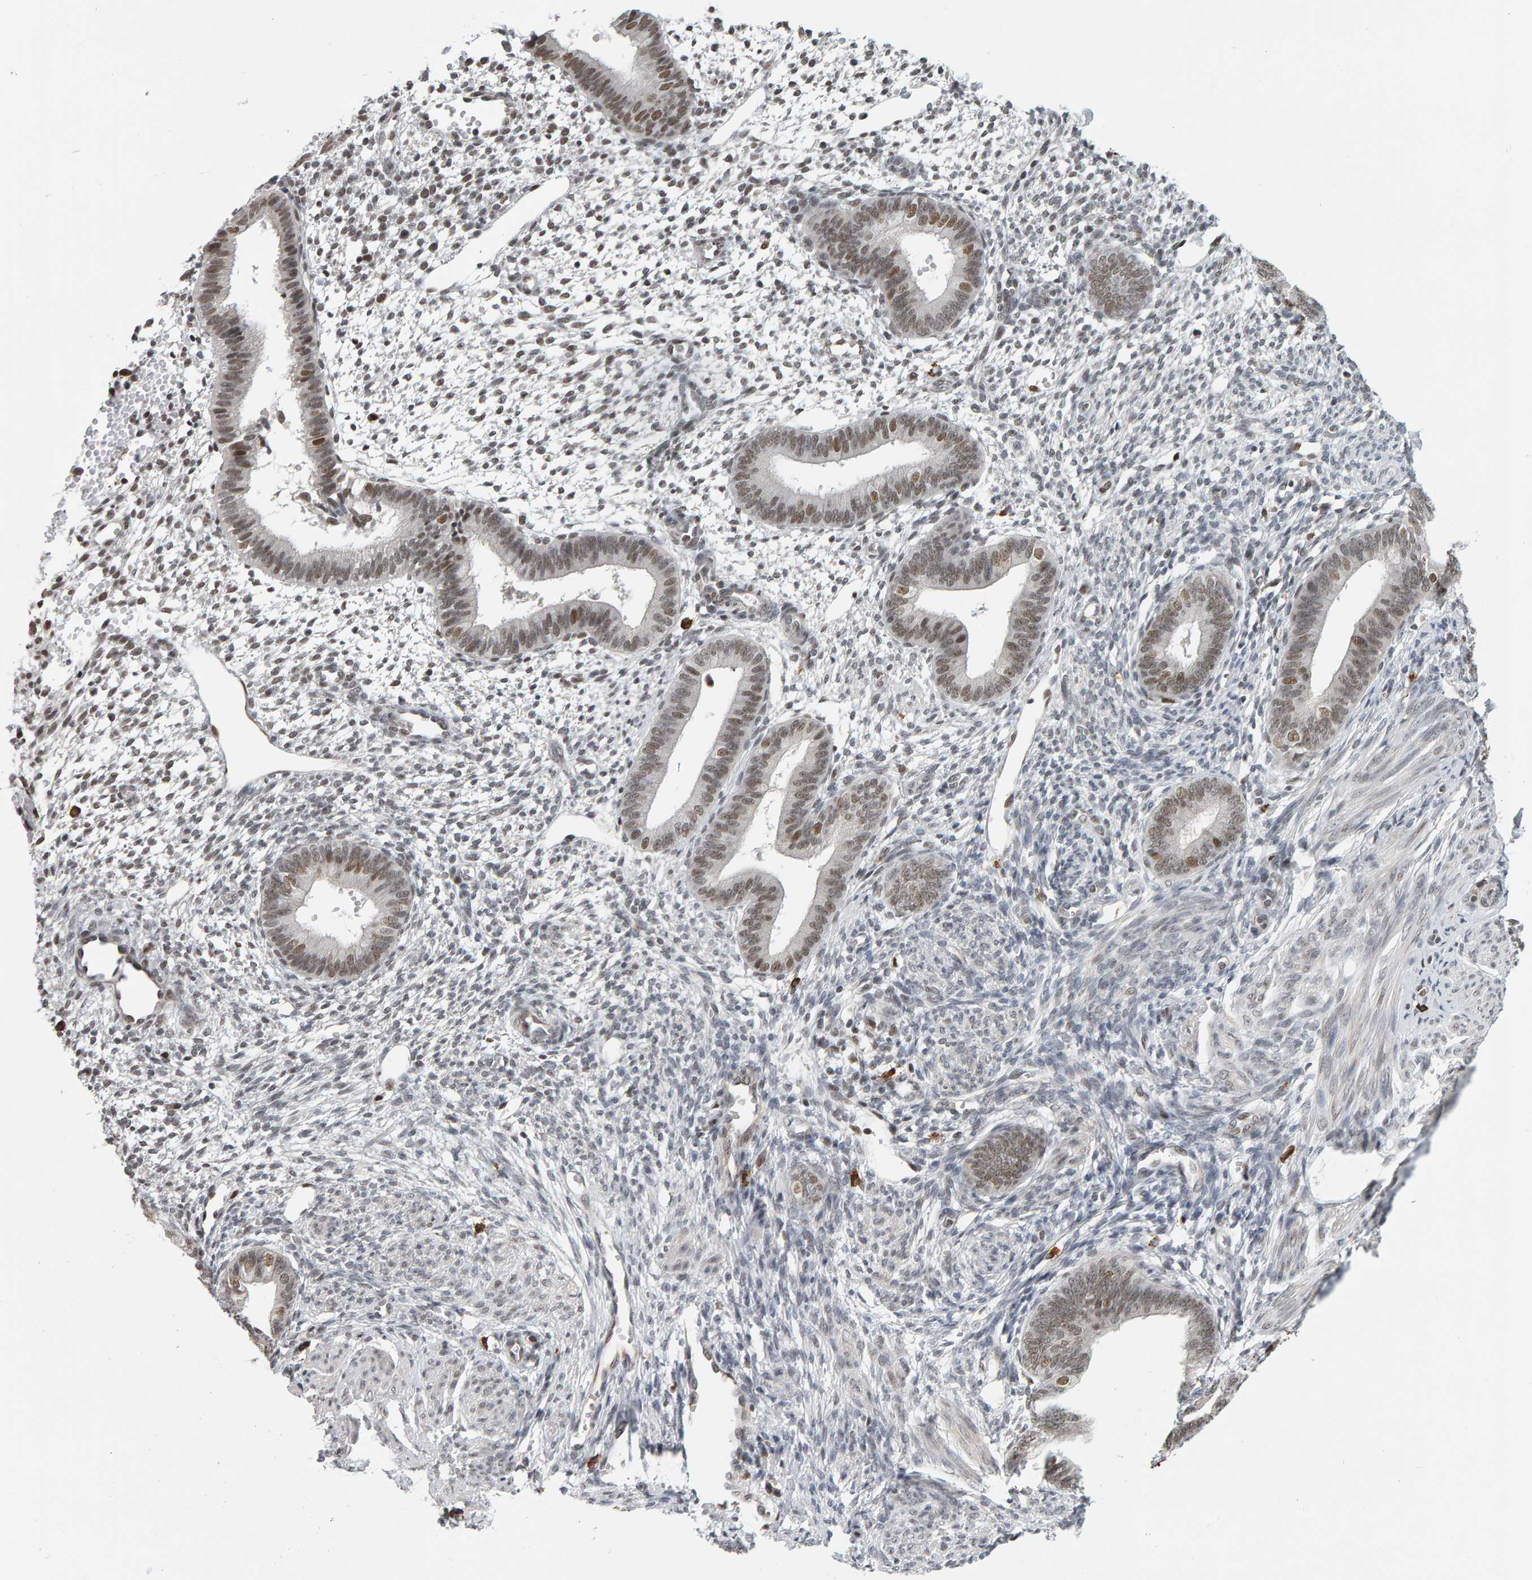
{"staining": {"intensity": "weak", "quantity": "<25%", "location": "nuclear"}, "tissue": "endometrium", "cell_type": "Cells in endometrial stroma", "image_type": "normal", "snomed": [{"axis": "morphology", "description": "Normal tissue, NOS"}, {"axis": "topography", "description": "Endometrium"}], "caption": "Human endometrium stained for a protein using immunohistochemistry (IHC) shows no expression in cells in endometrial stroma.", "gene": "ATF7IP", "patient": {"sex": "female", "age": 46}}